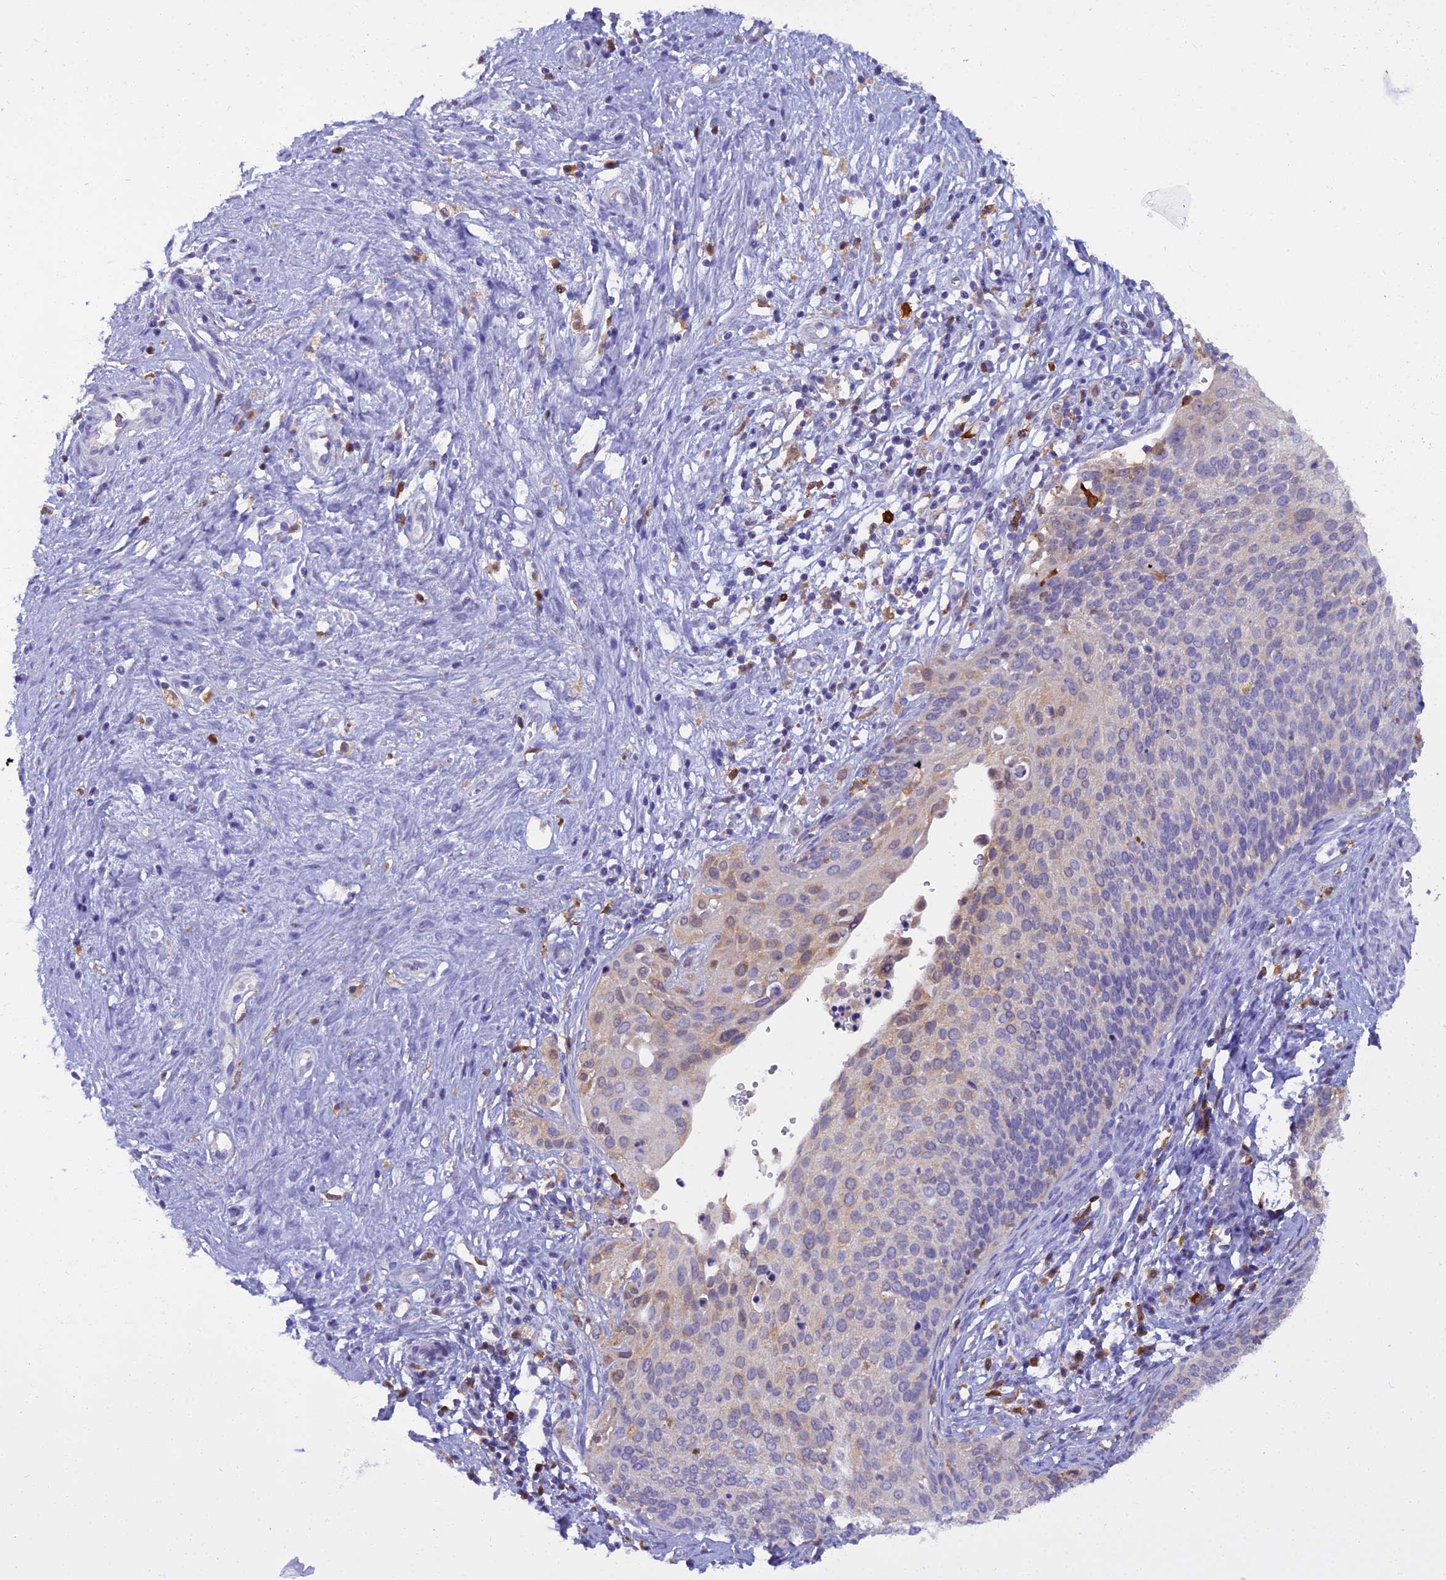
{"staining": {"intensity": "negative", "quantity": "none", "location": "none"}, "tissue": "cervical cancer", "cell_type": "Tumor cells", "image_type": "cancer", "snomed": [{"axis": "morphology", "description": "Squamous cell carcinoma, NOS"}, {"axis": "topography", "description": "Cervix"}], "caption": "Human squamous cell carcinoma (cervical) stained for a protein using immunohistochemistry demonstrates no positivity in tumor cells.", "gene": "BLNK", "patient": {"sex": "female", "age": 44}}